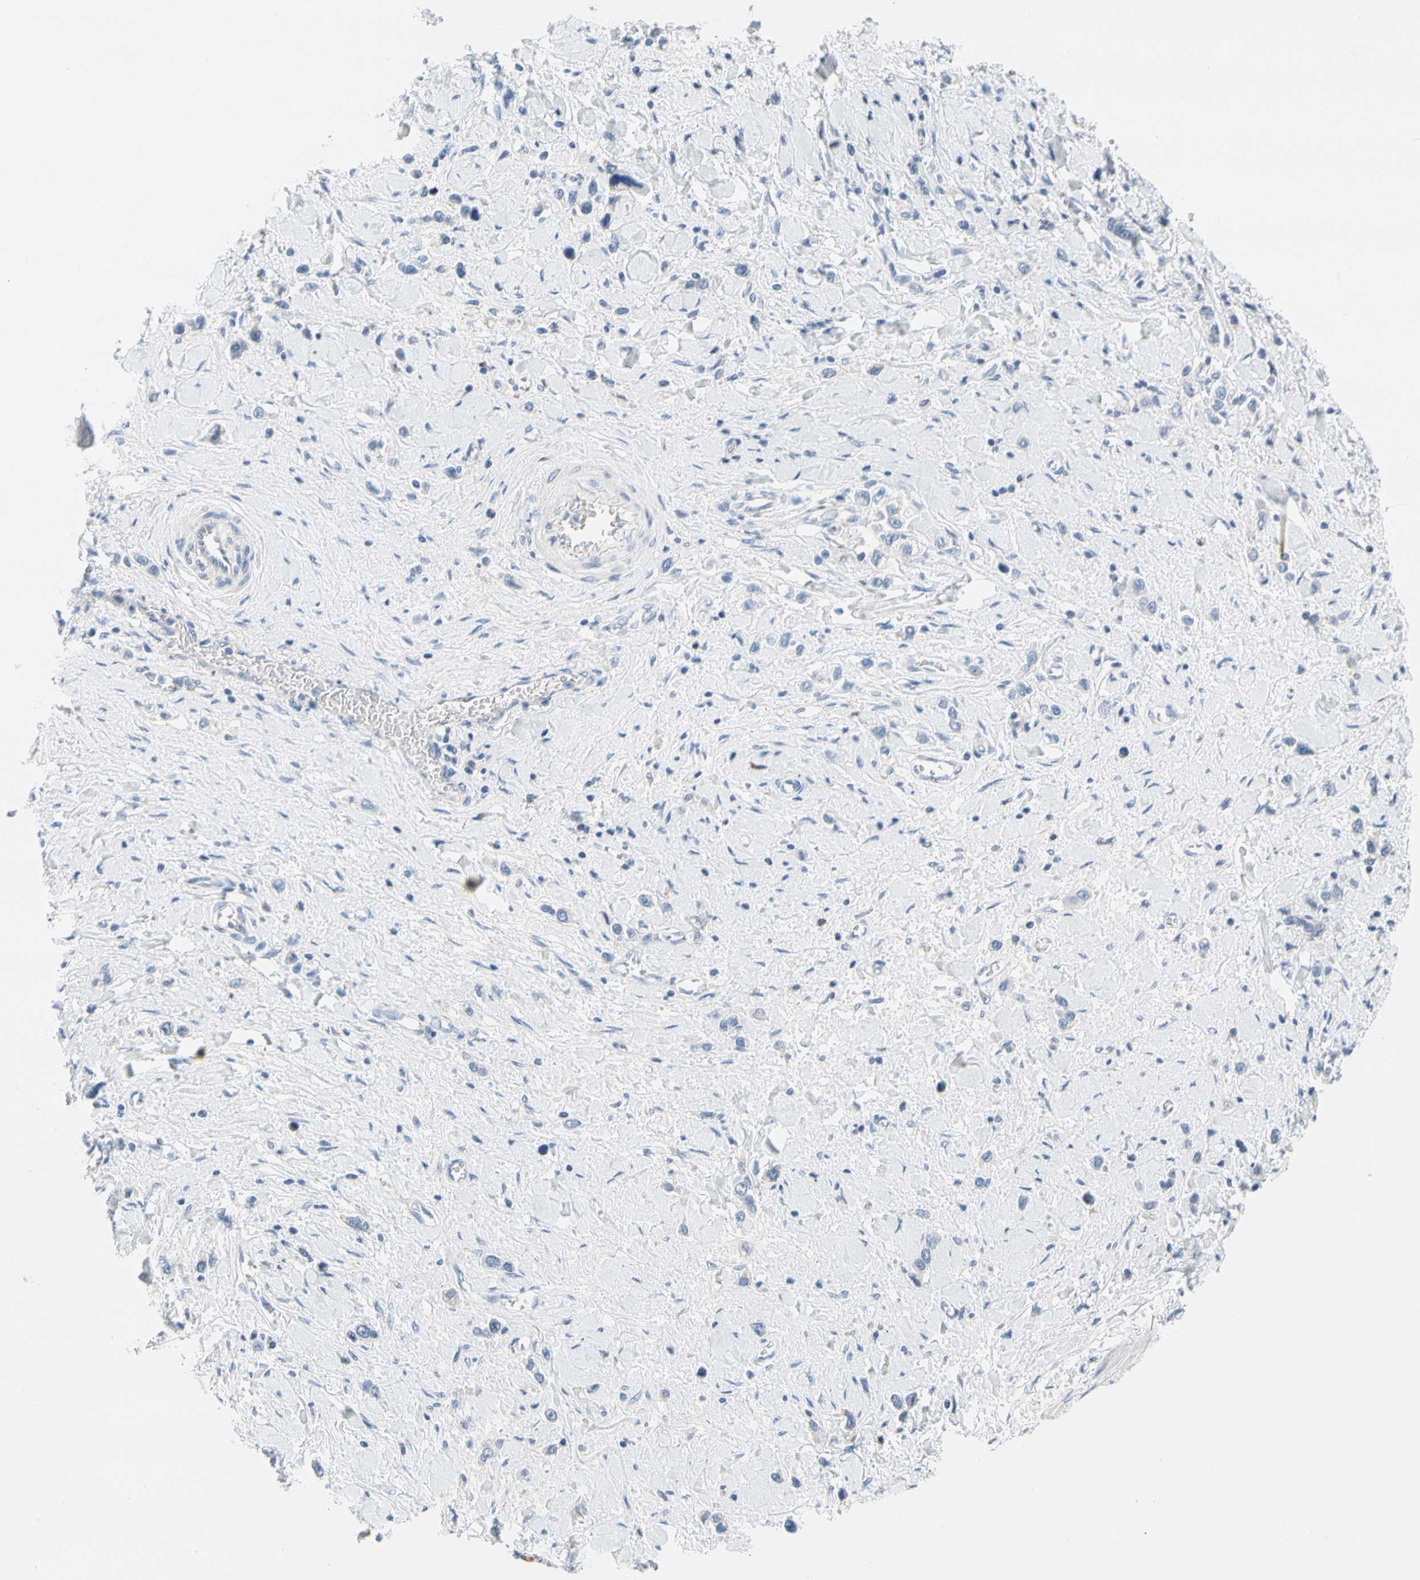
{"staining": {"intensity": "negative", "quantity": "none", "location": "none"}, "tissue": "stomach cancer", "cell_type": "Tumor cells", "image_type": "cancer", "snomed": [{"axis": "morphology", "description": "Normal tissue, NOS"}, {"axis": "morphology", "description": "Adenocarcinoma, NOS"}, {"axis": "topography", "description": "Stomach, upper"}, {"axis": "topography", "description": "Stomach"}], "caption": "Histopathology image shows no protein staining in tumor cells of stomach cancer (adenocarcinoma) tissue. (DAB (3,3'-diaminobenzidine) immunohistochemistry (IHC) visualized using brightfield microscopy, high magnification).", "gene": "STXBP1", "patient": {"sex": "female", "age": 65}}